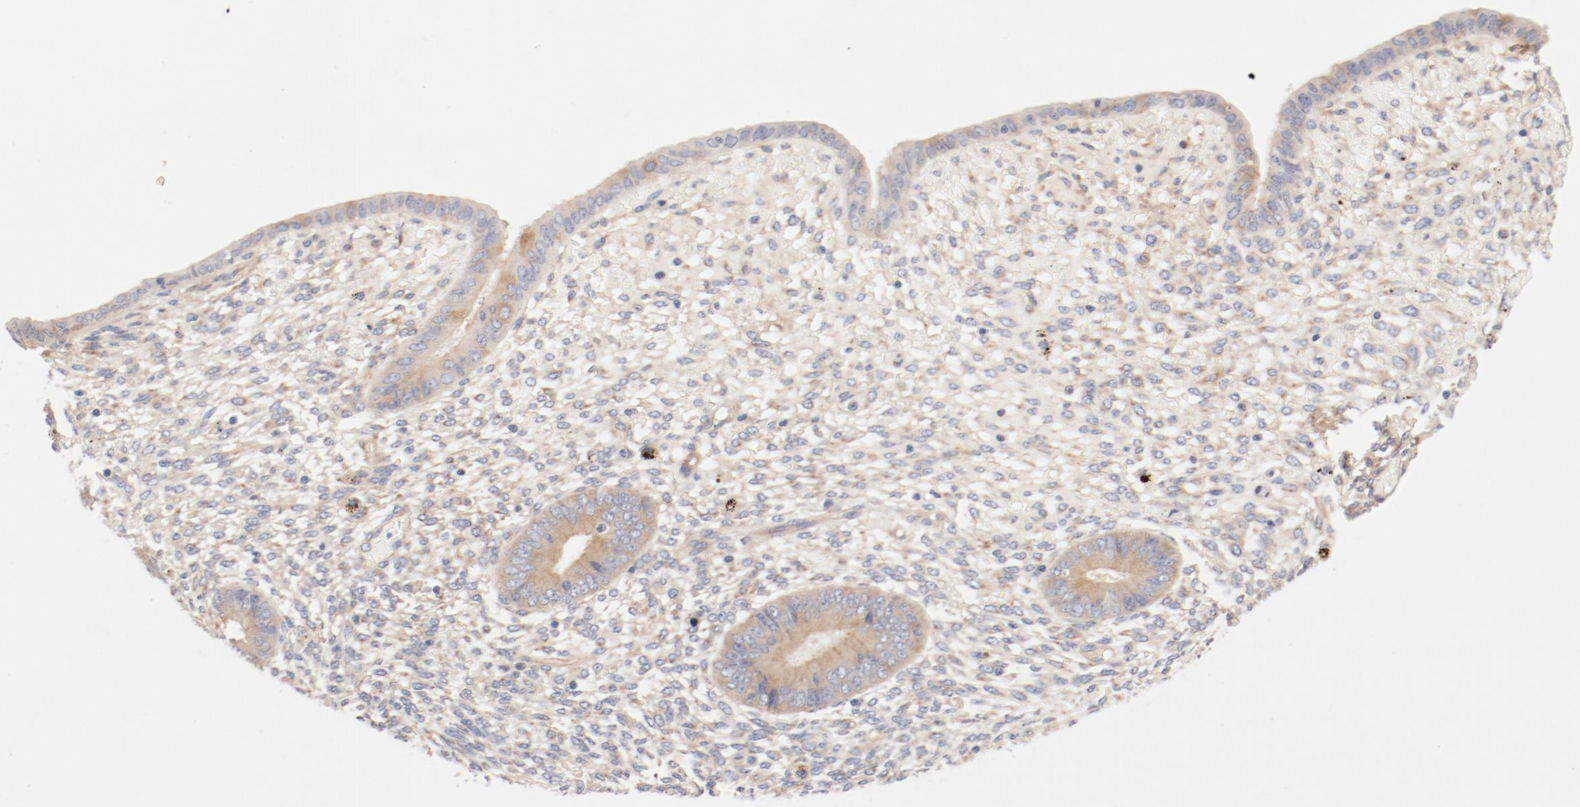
{"staining": {"intensity": "weak", "quantity": "25%-75%", "location": "cytoplasmic/membranous"}, "tissue": "endometrium", "cell_type": "Cells in endometrial stroma", "image_type": "normal", "snomed": [{"axis": "morphology", "description": "Normal tissue, NOS"}, {"axis": "topography", "description": "Endometrium"}], "caption": "Protein staining of benign endometrium shows weak cytoplasmic/membranous expression in approximately 25%-75% of cells in endometrial stroma. (DAB (3,3'-diaminobenzidine) IHC, brown staining for protein, blue staining for nuclei).", "gene": "DYNC1H1", "patient": {"sex": "female", "age": 42}}